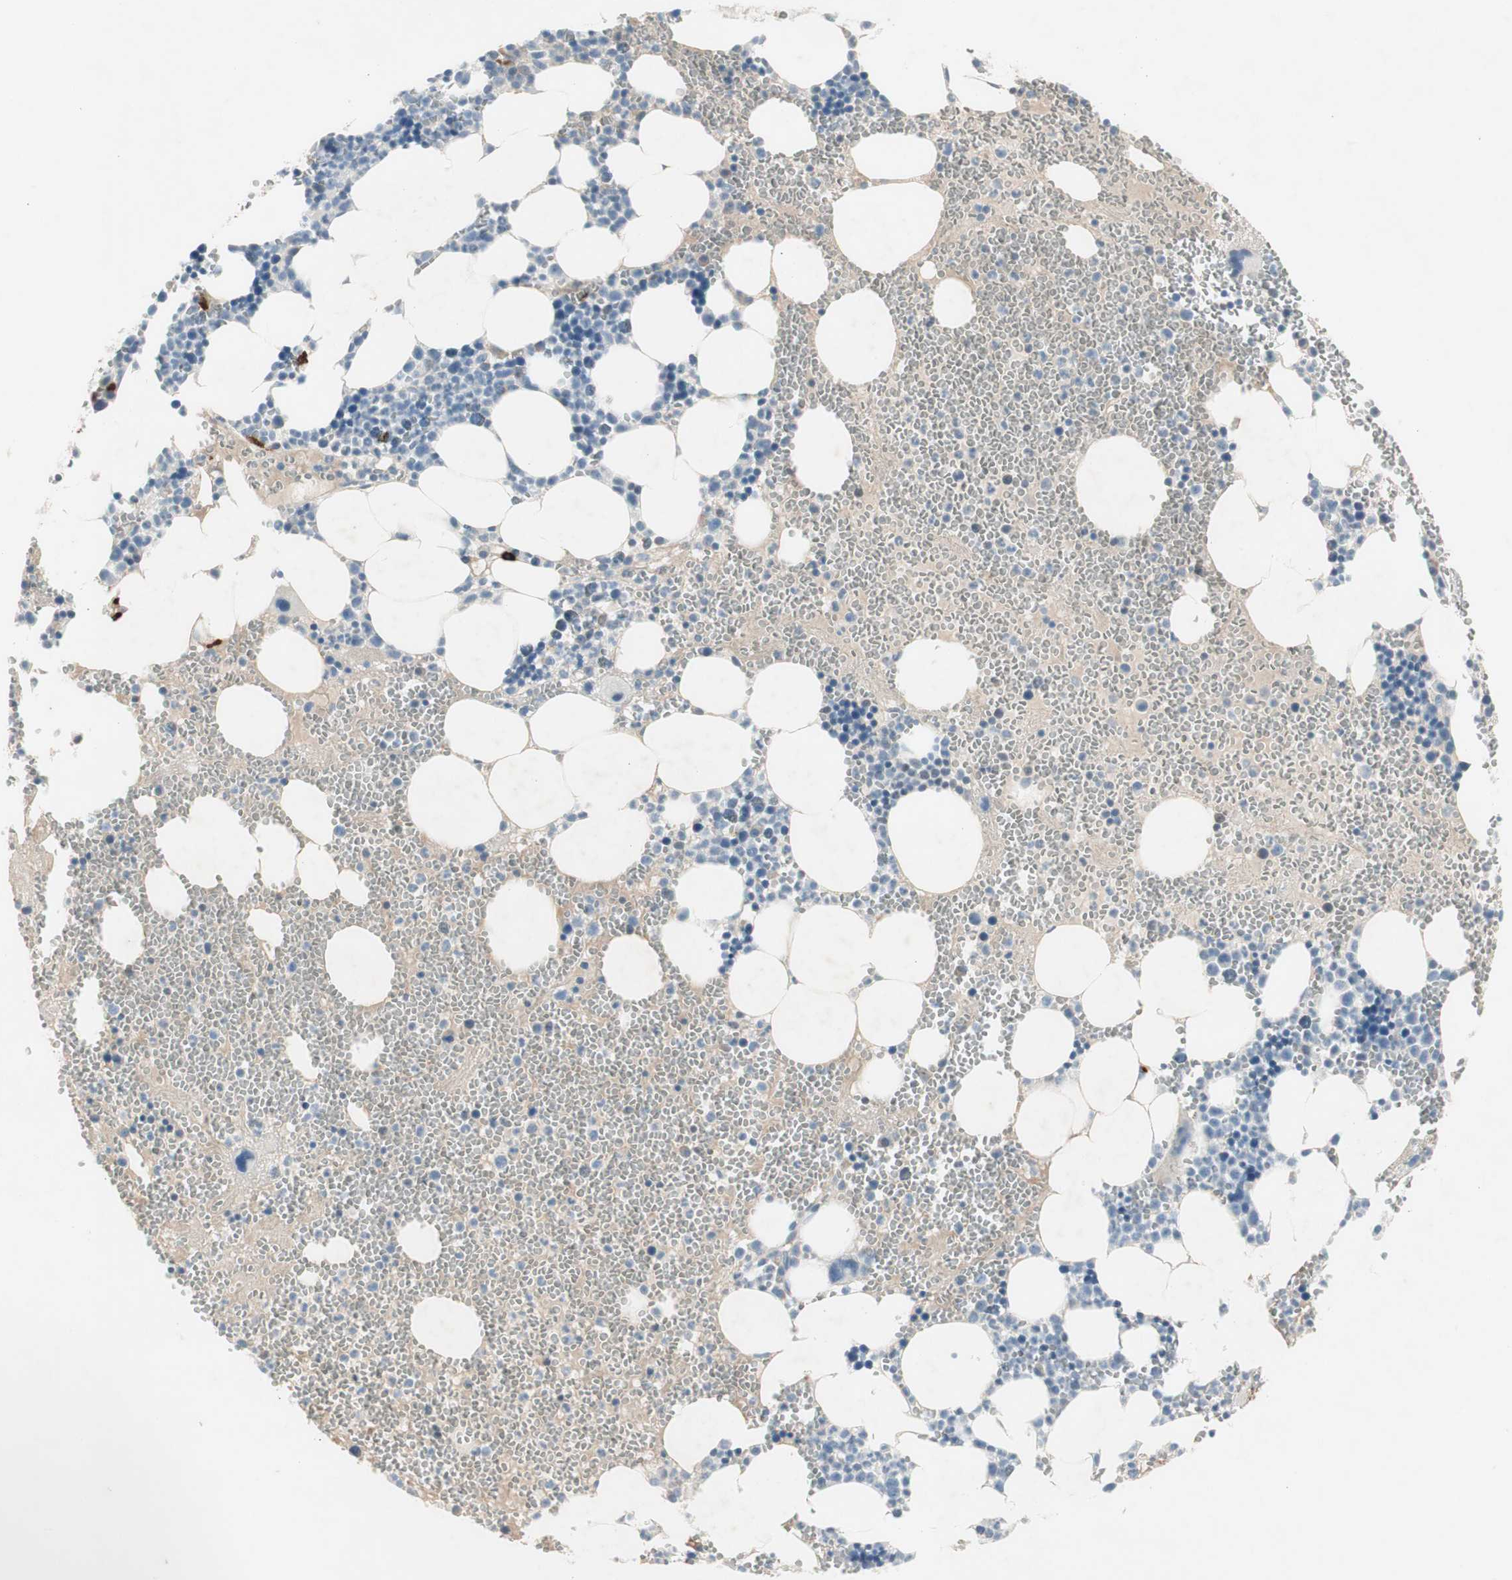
{"staining": {"intensity": "negative", "quantity": "none", "location": "none"}, "tissue": "bone marrow", "cell_type": "Hematopoietic cells", "image_type": "normal", "snomed": [{"axis": "morphology", "description": "Normal tissue, NOS"}, {"axis": "morphology", "description": "Inflammation, NOS"}, {"axis": "topography", "description": "Bone marrow"}], "caption": "Immunohistochemical staining of normal human bone marrow exhibits no significant staining in hematopoietic cells.", "gene": "MAPRE3", "patient": {"sex": "female", "age": 76}}